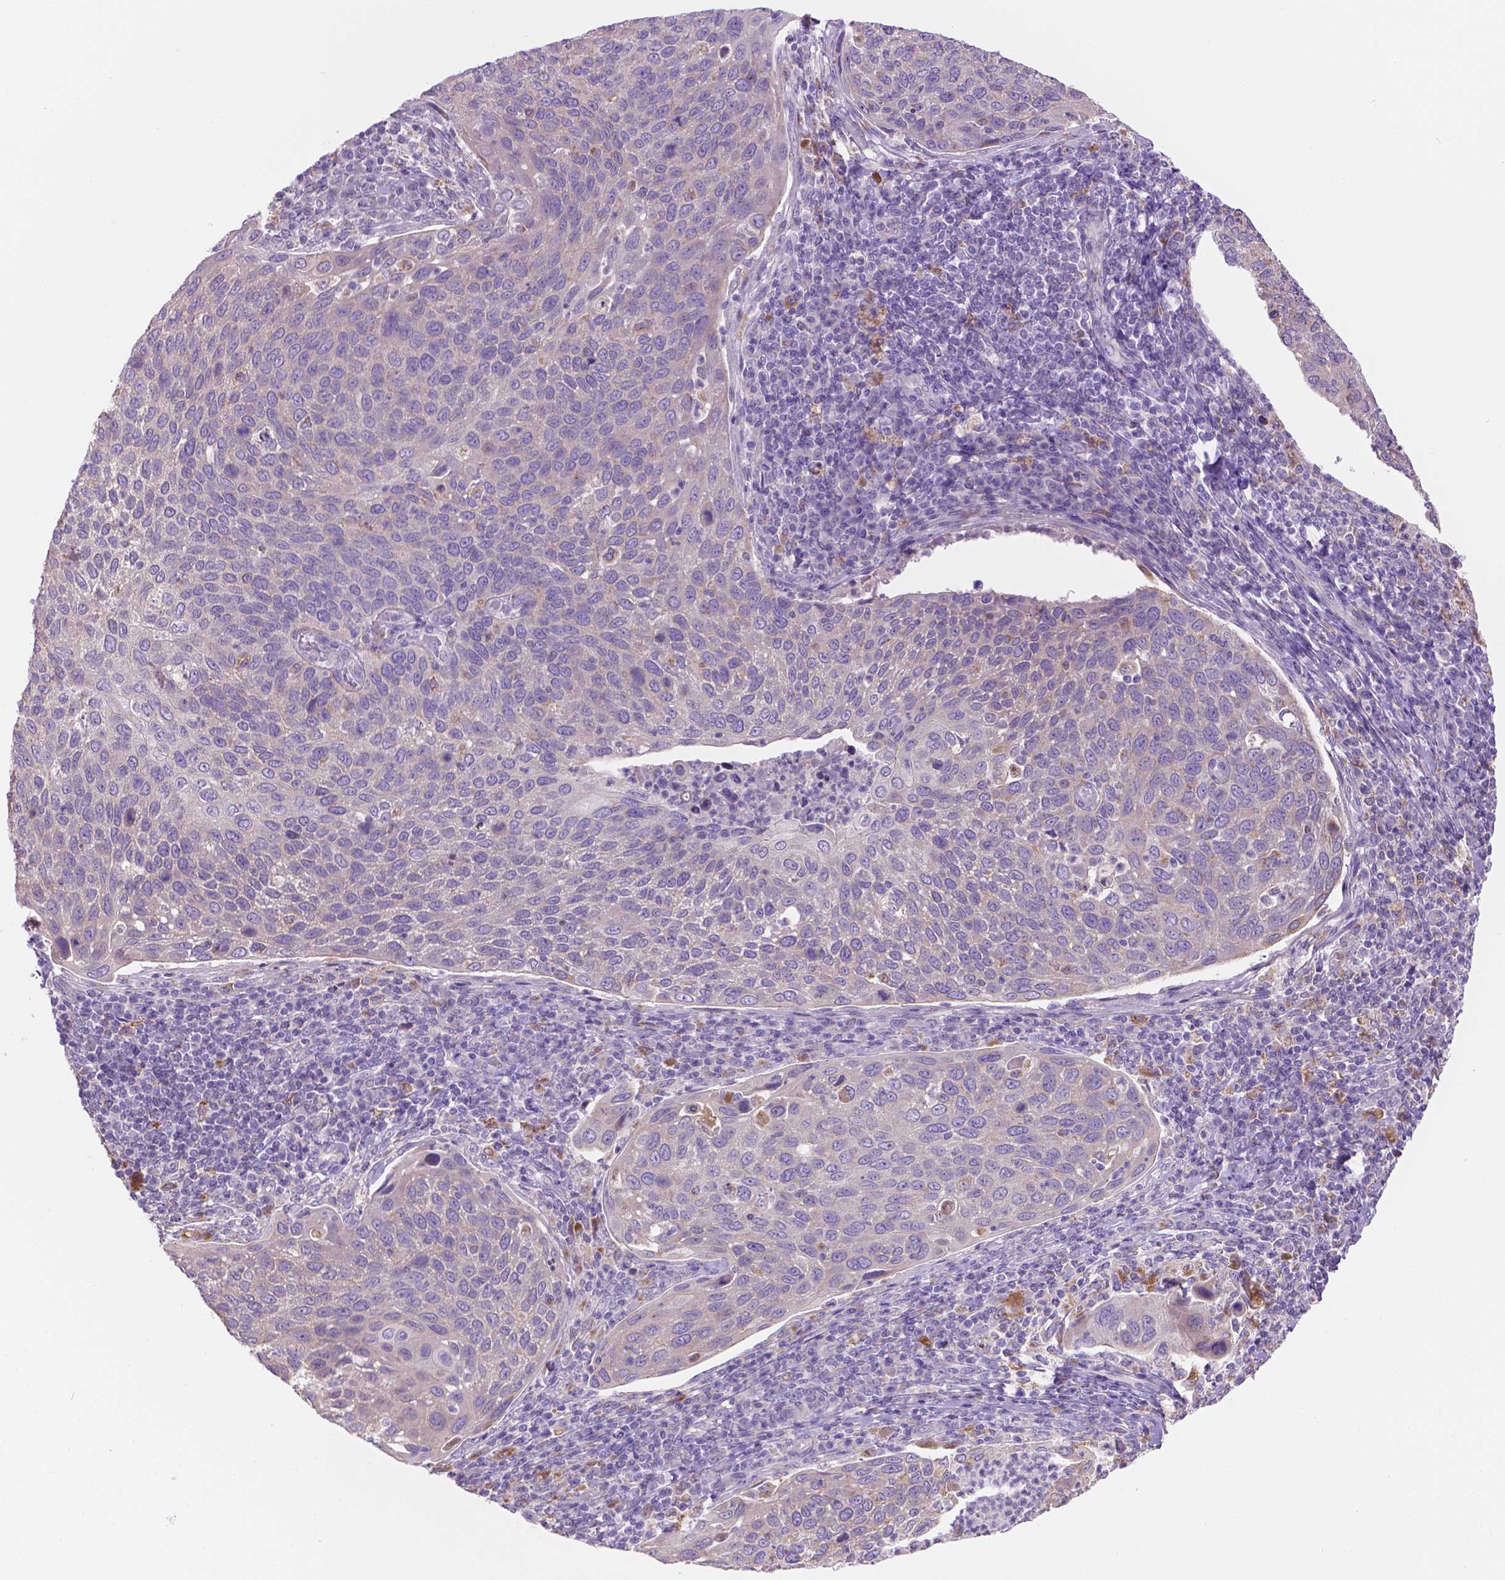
{"staining": {"intensity": "negative", "quantity": "none", "location": "none"}, "tissue": "cervical cancer", "cell_type": "Tumor cells", "image_type": "cancer", "snomed": [{"axis": "morphology", "description": "Squamous cell carcinoma, NOS"}, {"axis": "topography", "description": "Cervix"}], "caption": "This is an IHC image of cervical squamous cell carcinoma. There is no staining in tumor cells.", "gene": "CDH7", "patient": {"sex": "female", "age": 54}}